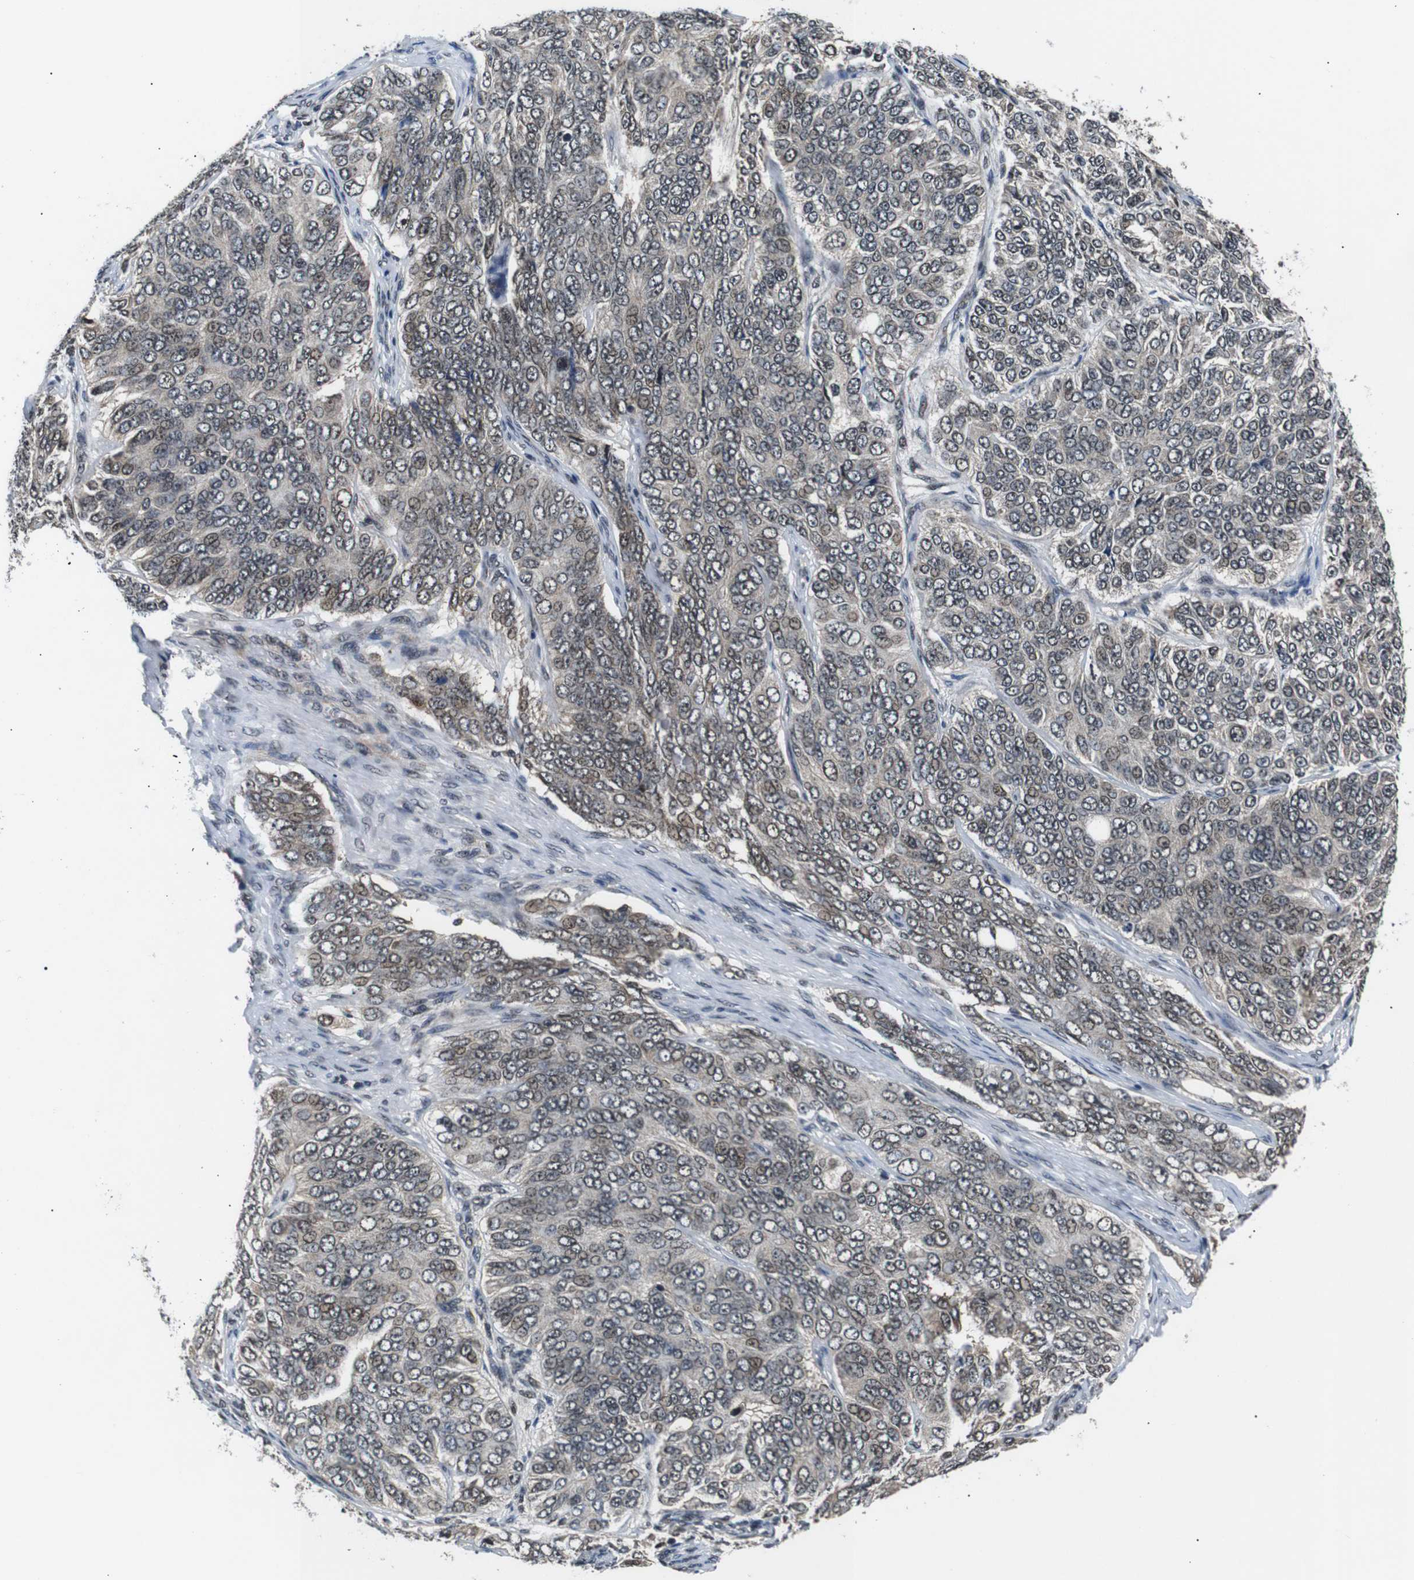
{"staining": {"intensity": "weak", "quantity": ">75%", "location": "cytoplasmic/membranous,nuclear"}, "tissue": "ovarian cancer", "cell_type": "Tumor cells", "image_type": "cancer", "snomed": [{"axis": "morphology", "description": "Carcinoma, endometroid"}, {"axis": "topography", "description": "Ovary"}], "caption": "Ovarian cancer stained for a protein displays weak cytoplasmic/membranous and nuclear positivity in tumor cells.", "gene": "SKP1", "patient": {"sex": "female", "age": 51}}